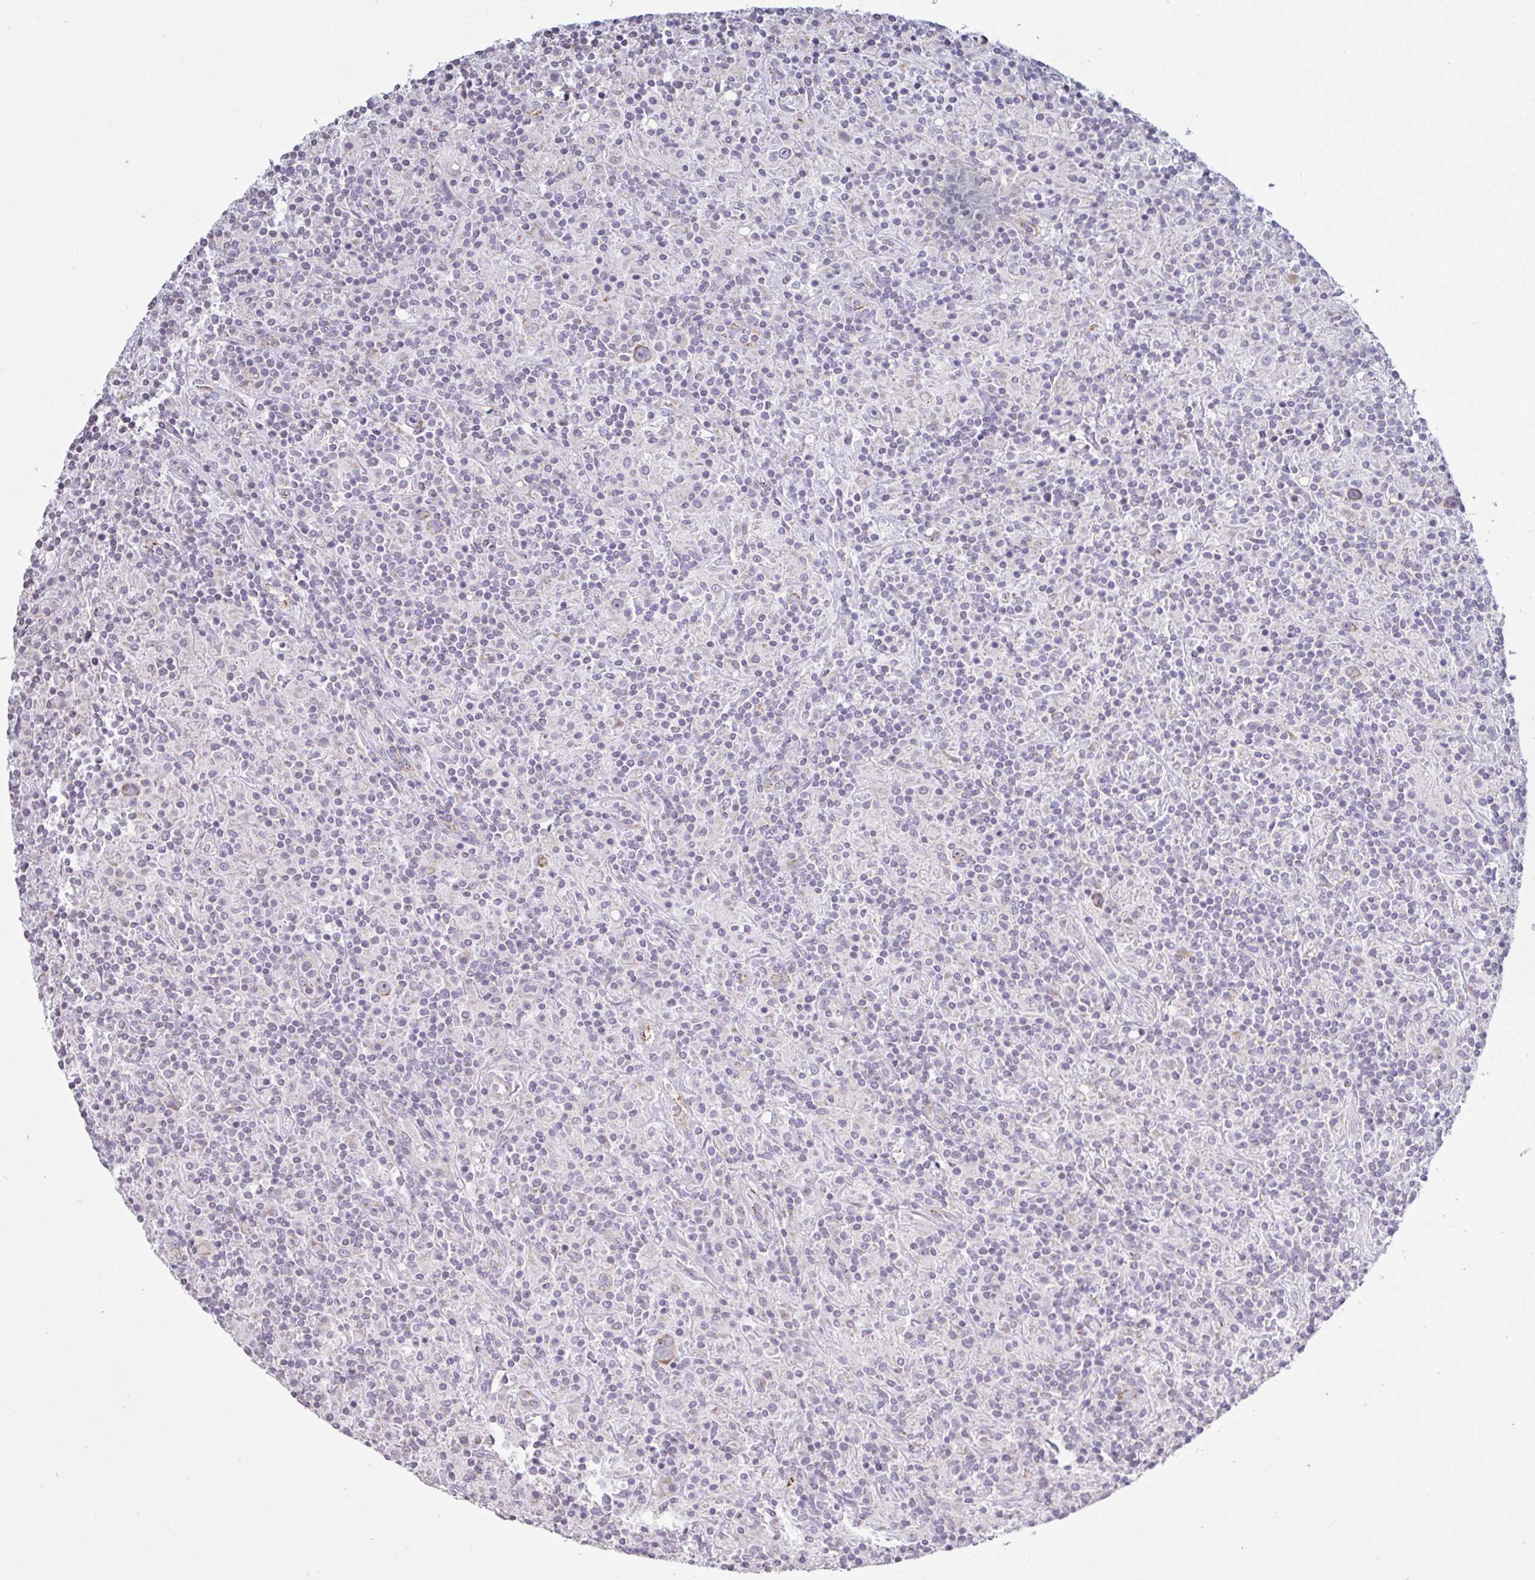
{"staining": {"intensity": "moderate", "quantity": "<25%", "location": "cytoplasmic/membranous"}, "tissue": "lymphoma", "cell_type": "Tumor cells", "image_type": "cancer", "snomed": [{"axis": "morphology", "description": "Hodgkin's disease, NOS"}, {"axis": "topography", "description": "Lymph node"}], "caption": "The micrograph shows immunohistochemical staining of Hodgkin's disease. There is moderate cytoplasmic/membranous expression is identified in about <25% of tumor cells. The staining is performed using DAB (3,3'-diaminobenzidine) brown chromogen to label protein expression. The nuclei are counter-stained blue using hematoxylin.", "gene": "PLCD4", "patient": {"sex": "male", "age": 70}}